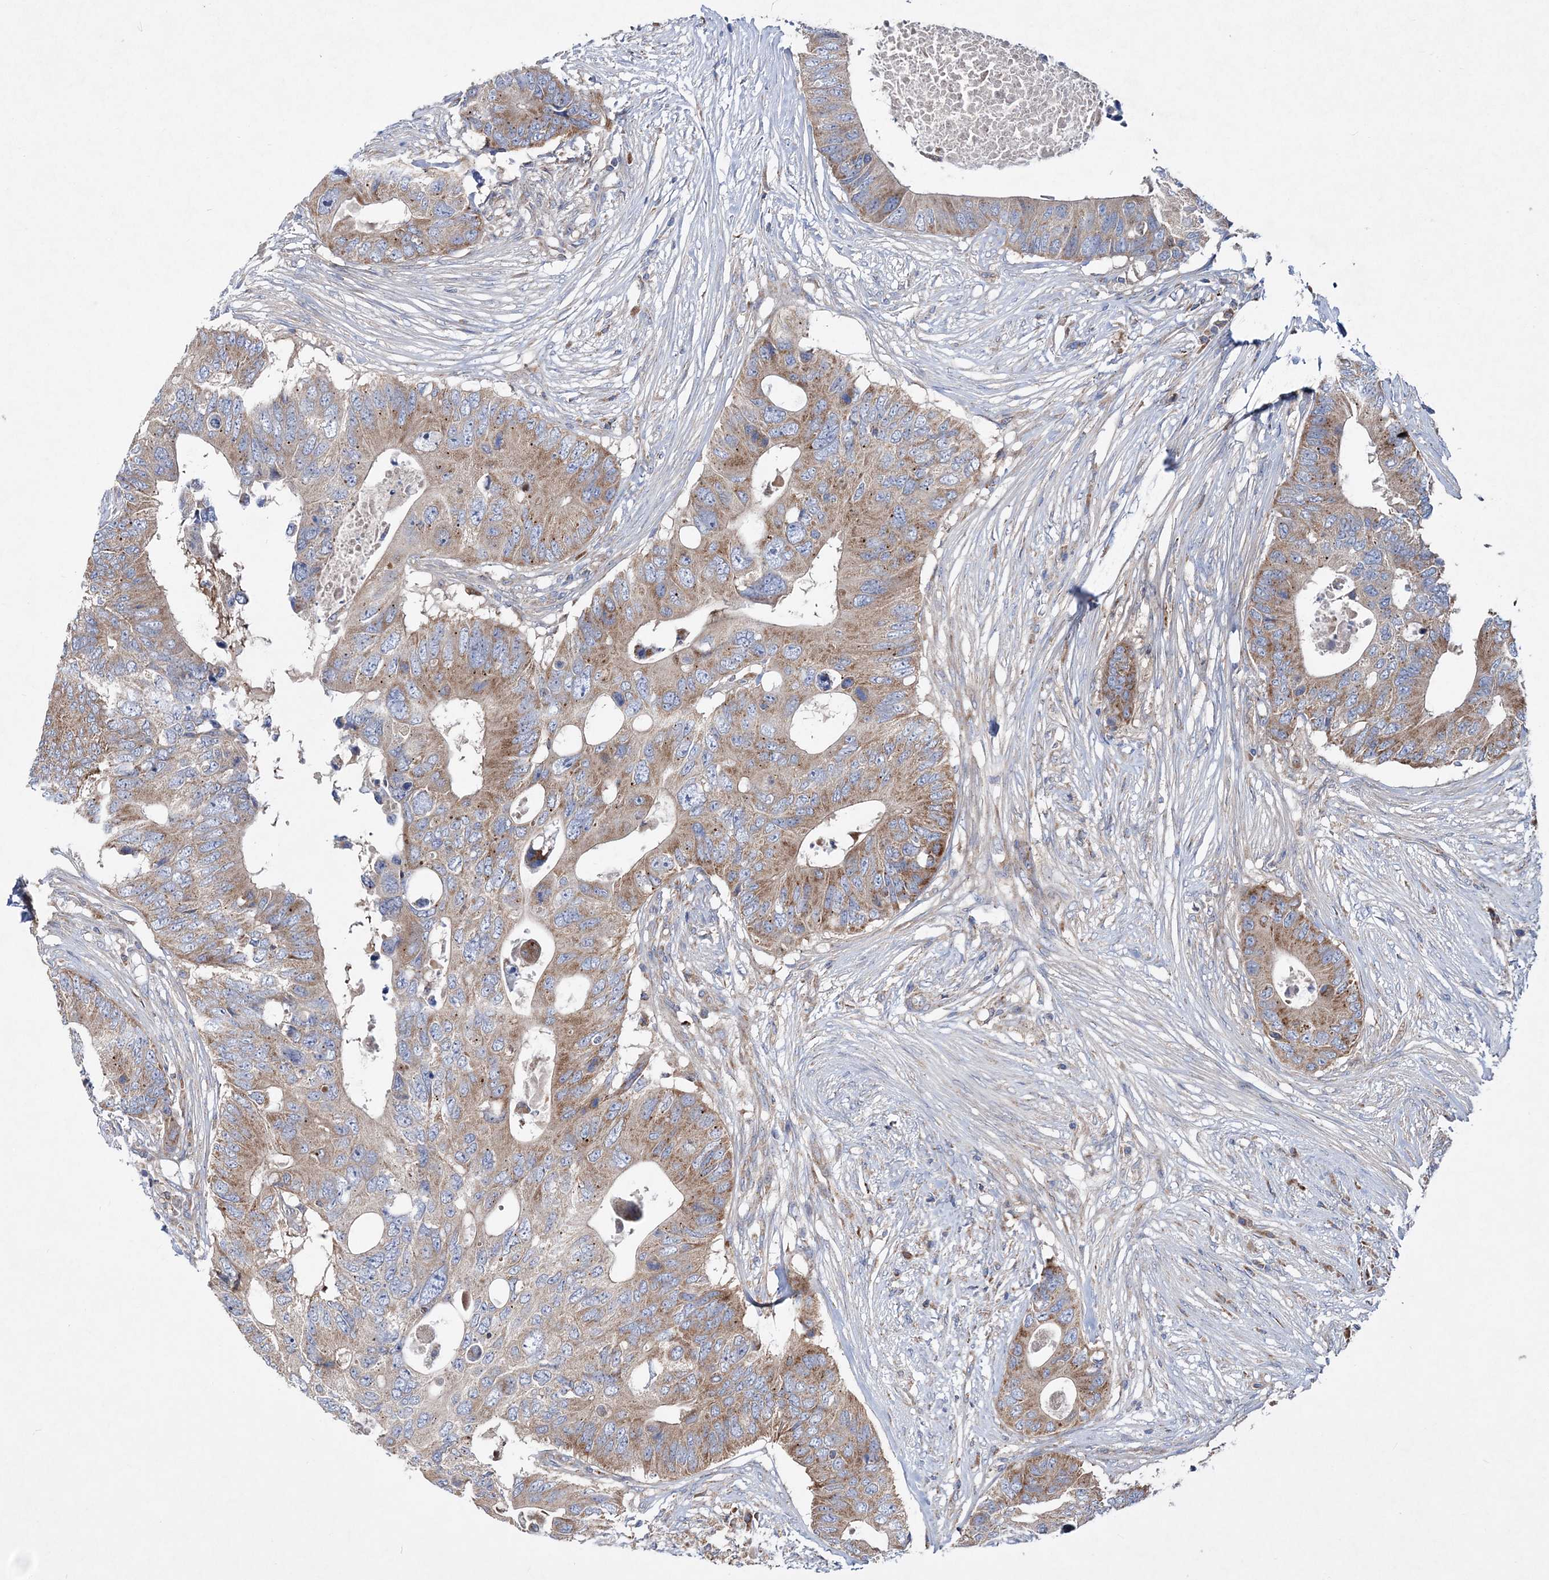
{"staining": {"intensity": "moderate", "quantity": ">75%", "location": "cytoplasmic/membranous"}, "tissue": "colorectal cancer", "cell_type": "Tumor cells", "image_type": "cancer", "snomed": [{"axis": "morphology", "description": "Adenocarcinoma, NOS"}, {"axis": "topography", "description": "Colon"}], "caption": "Tumor cells show moderate cytoplasmic/membranous staining in about >75% of cells in adenocarcinoma (colorectal).", "gene": "NGLY1", "patient": {"sex": "male", "age": 71}}